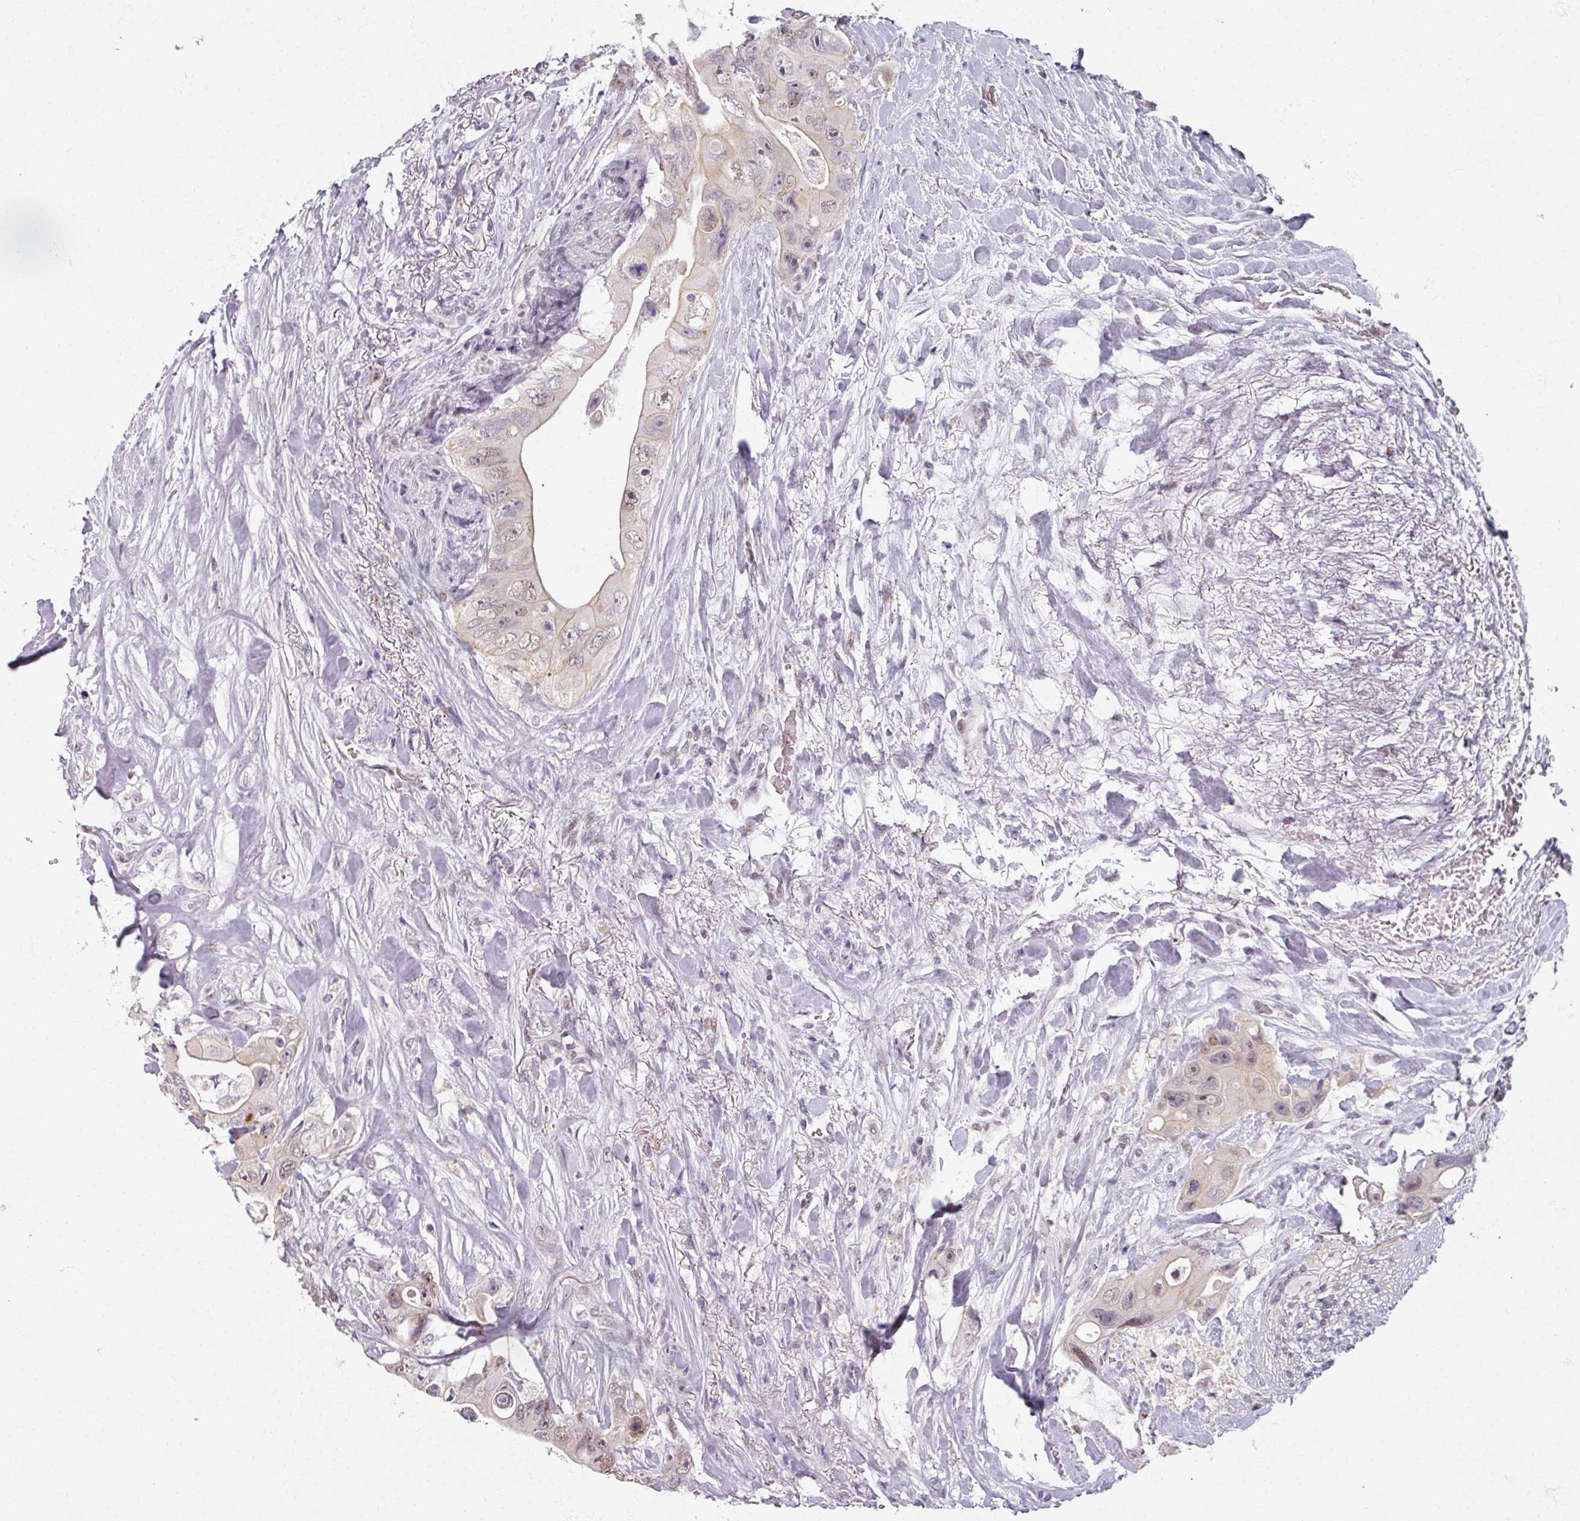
{"staining": {"intensity": "weak", "quantity": "25%-75%", "location": "cytoplasmic/membranous,nuclear"}, "tissue": "colorectal cancer", "cell_type": "Tumor cells", "image_type": "cancer", "snomed": [{"axis": "morphology", "description": "Adenocarcinoma, NOS"}, {"axis": "topography", "description": "Colon"}], "caption": "Weak cytoplasmic/membranous and nuclear protein expression is seen in approximately 25%-75% of tumor cells in colorectal adenocarcinoma.", "gene": "RIPOR3", "patient": {"sex": "female", "age": 46}}